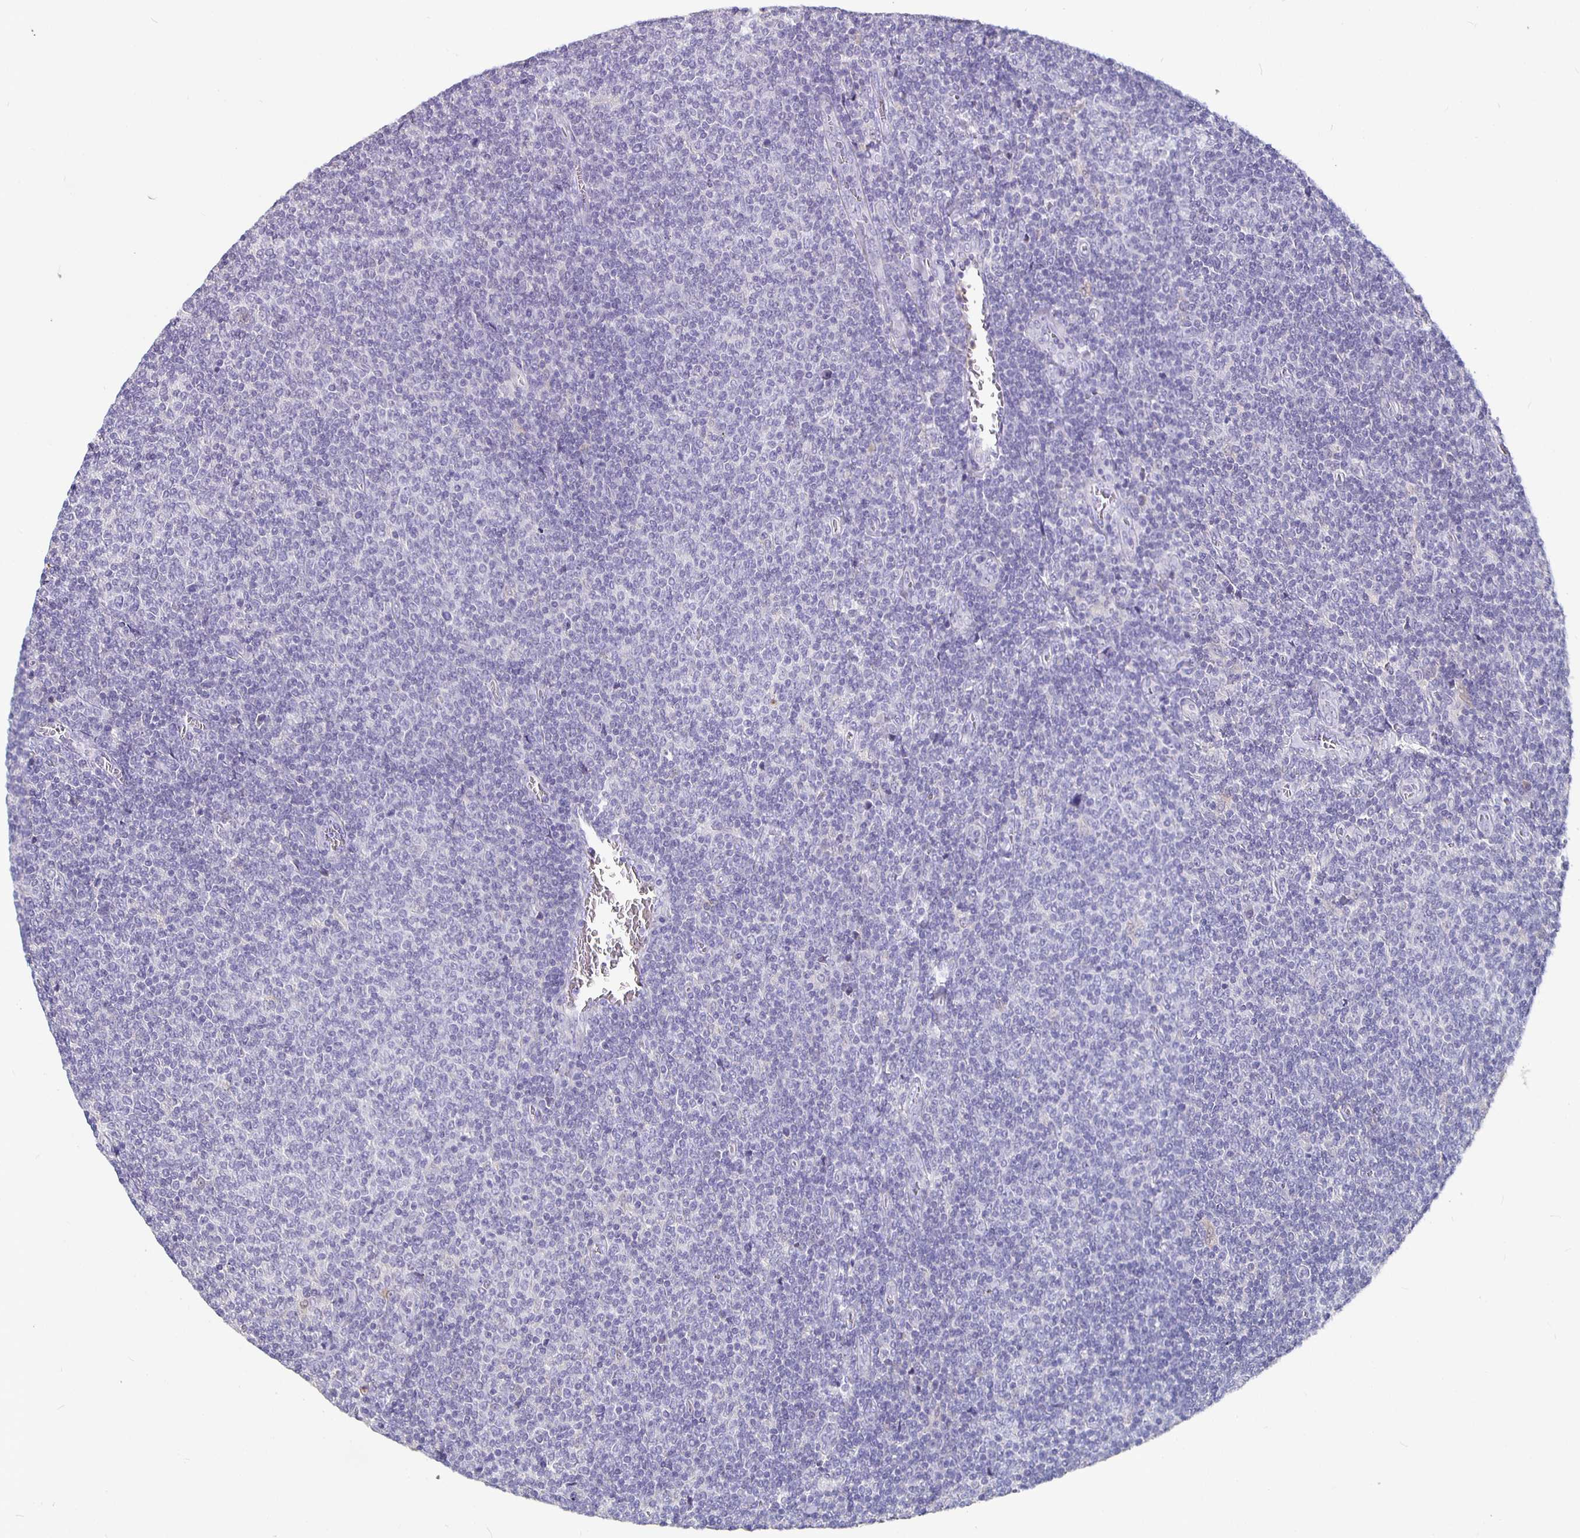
{"staining": {"intensity": "negative", "quantity": "none", "location": "none"}, "tissue": "lymphoma", "cell_type": "Tumor cells", "image_type": "cancer", "snomed": [{"axis": "morphology", "description": "Malignant lymphoma, non-Hodgkin's type, Low grade"}, {"axis": "topography", "description": "Lymph node"}], "caption": "Immunohistochemistry (IHC) micrograph of neoplastic tissue: low-grade malignant lymphoma, non-Hodgkin's type stained with DAB (3,3'-diaminobenzidine) shows no significant protein expression in tumor cells. (DAB (3,3'-diaminobenzidine) IHC with hematoxylin counter stain).", "gene": "GPX4", "patient": {"sex": "male", "age": 52}}